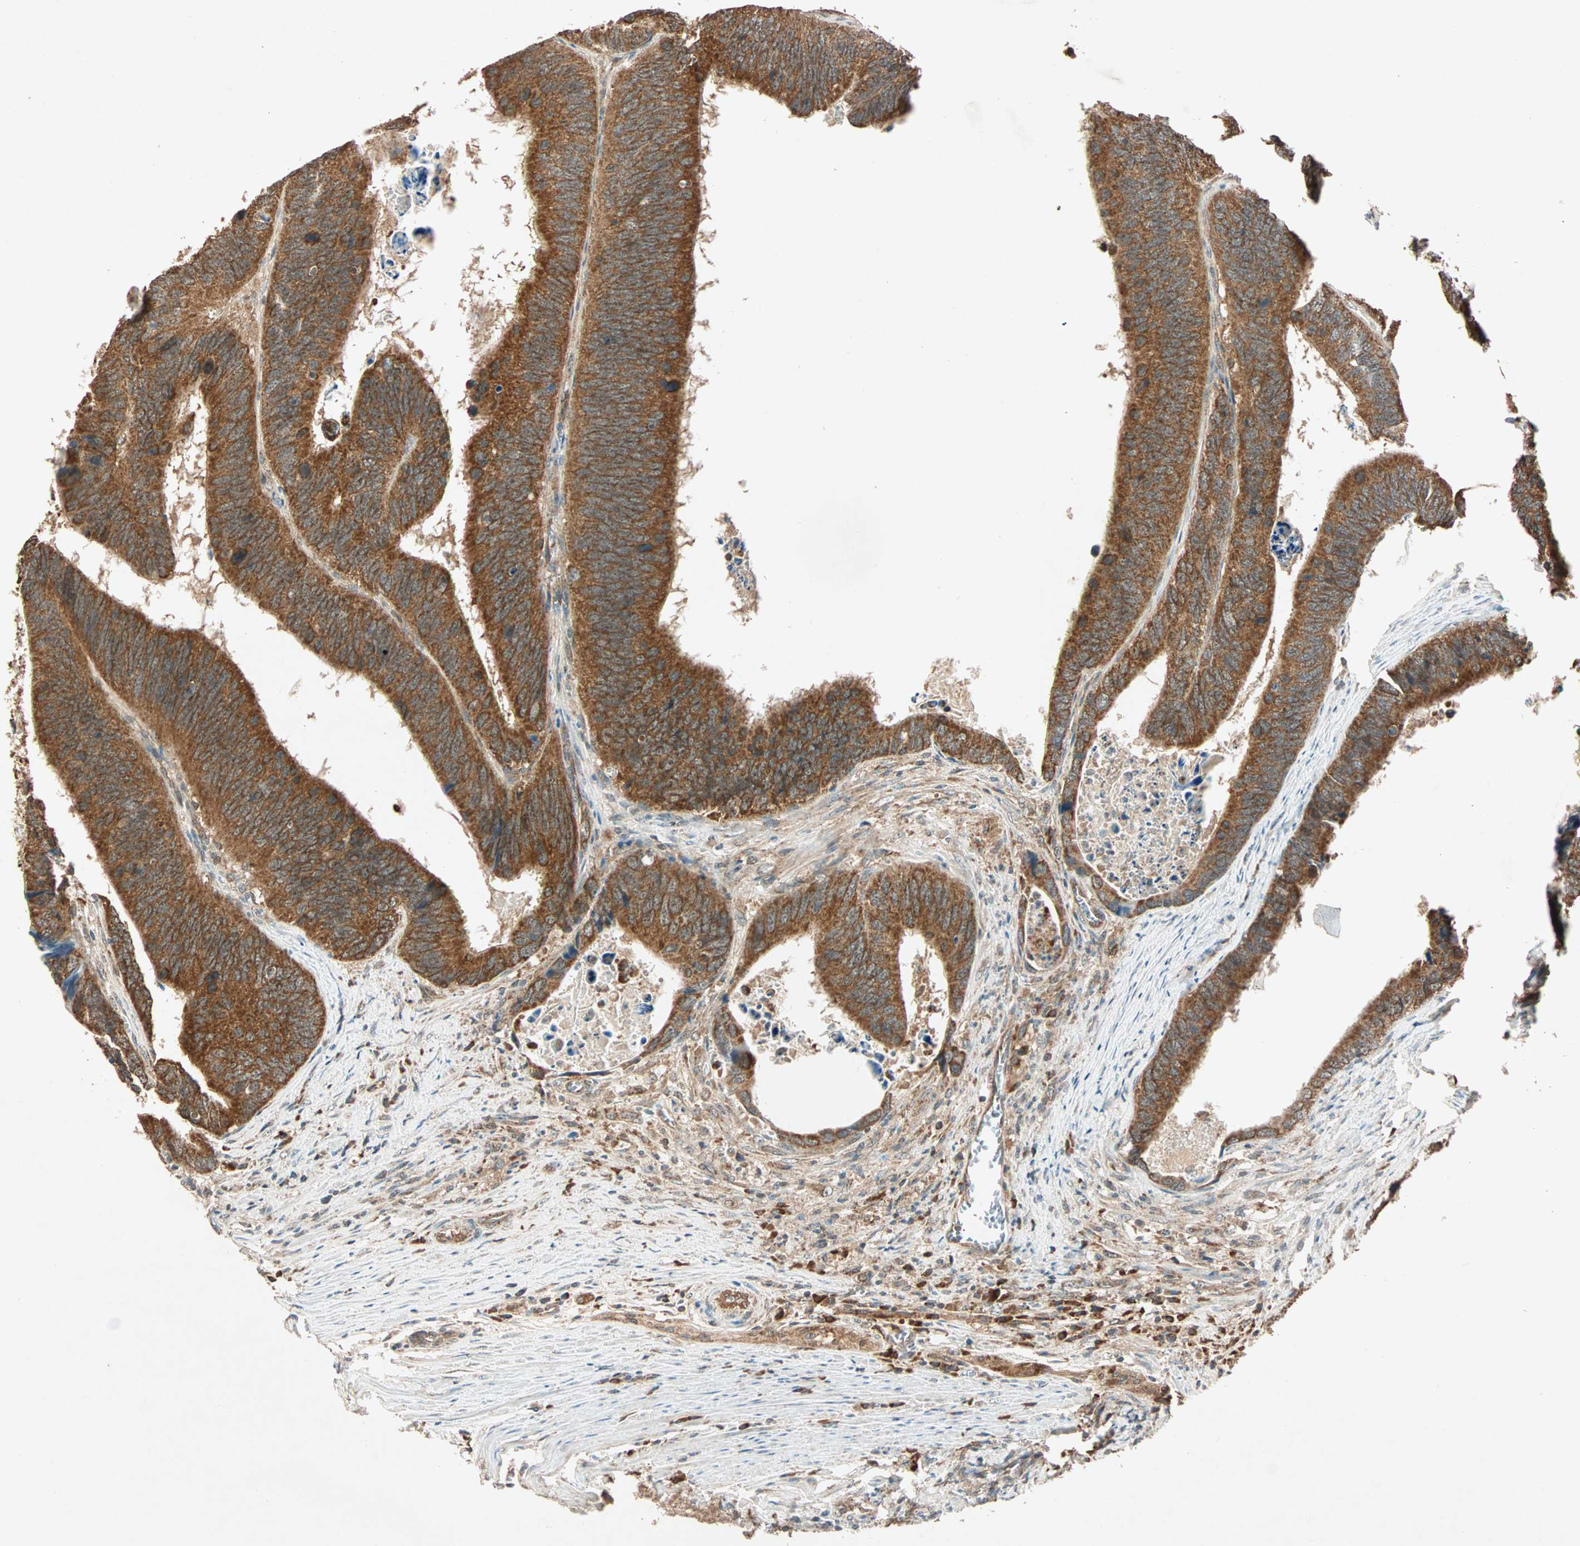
{"staining": {"intensity": "strong", "quantity": ">75%", "location": "cytoplasmic/membranous"}, "tissue": "colorectal cancer", "cell_type": "Tumor cells", "image_type": "cancer", "snomed": [{"axis": "morphology", "description": "Adenocarcinoma, NOS"}, {"axis": "topography", "description": "Colon"}], "caption": "The photomicrograph reveals staining of colorectal adenocarcinoma, revealing strong cytoplasmic/membranous protein expression (brown color) within tumor cells.", "gene": "MAPK1", "patient": {"sex": "male", "age": 72}}